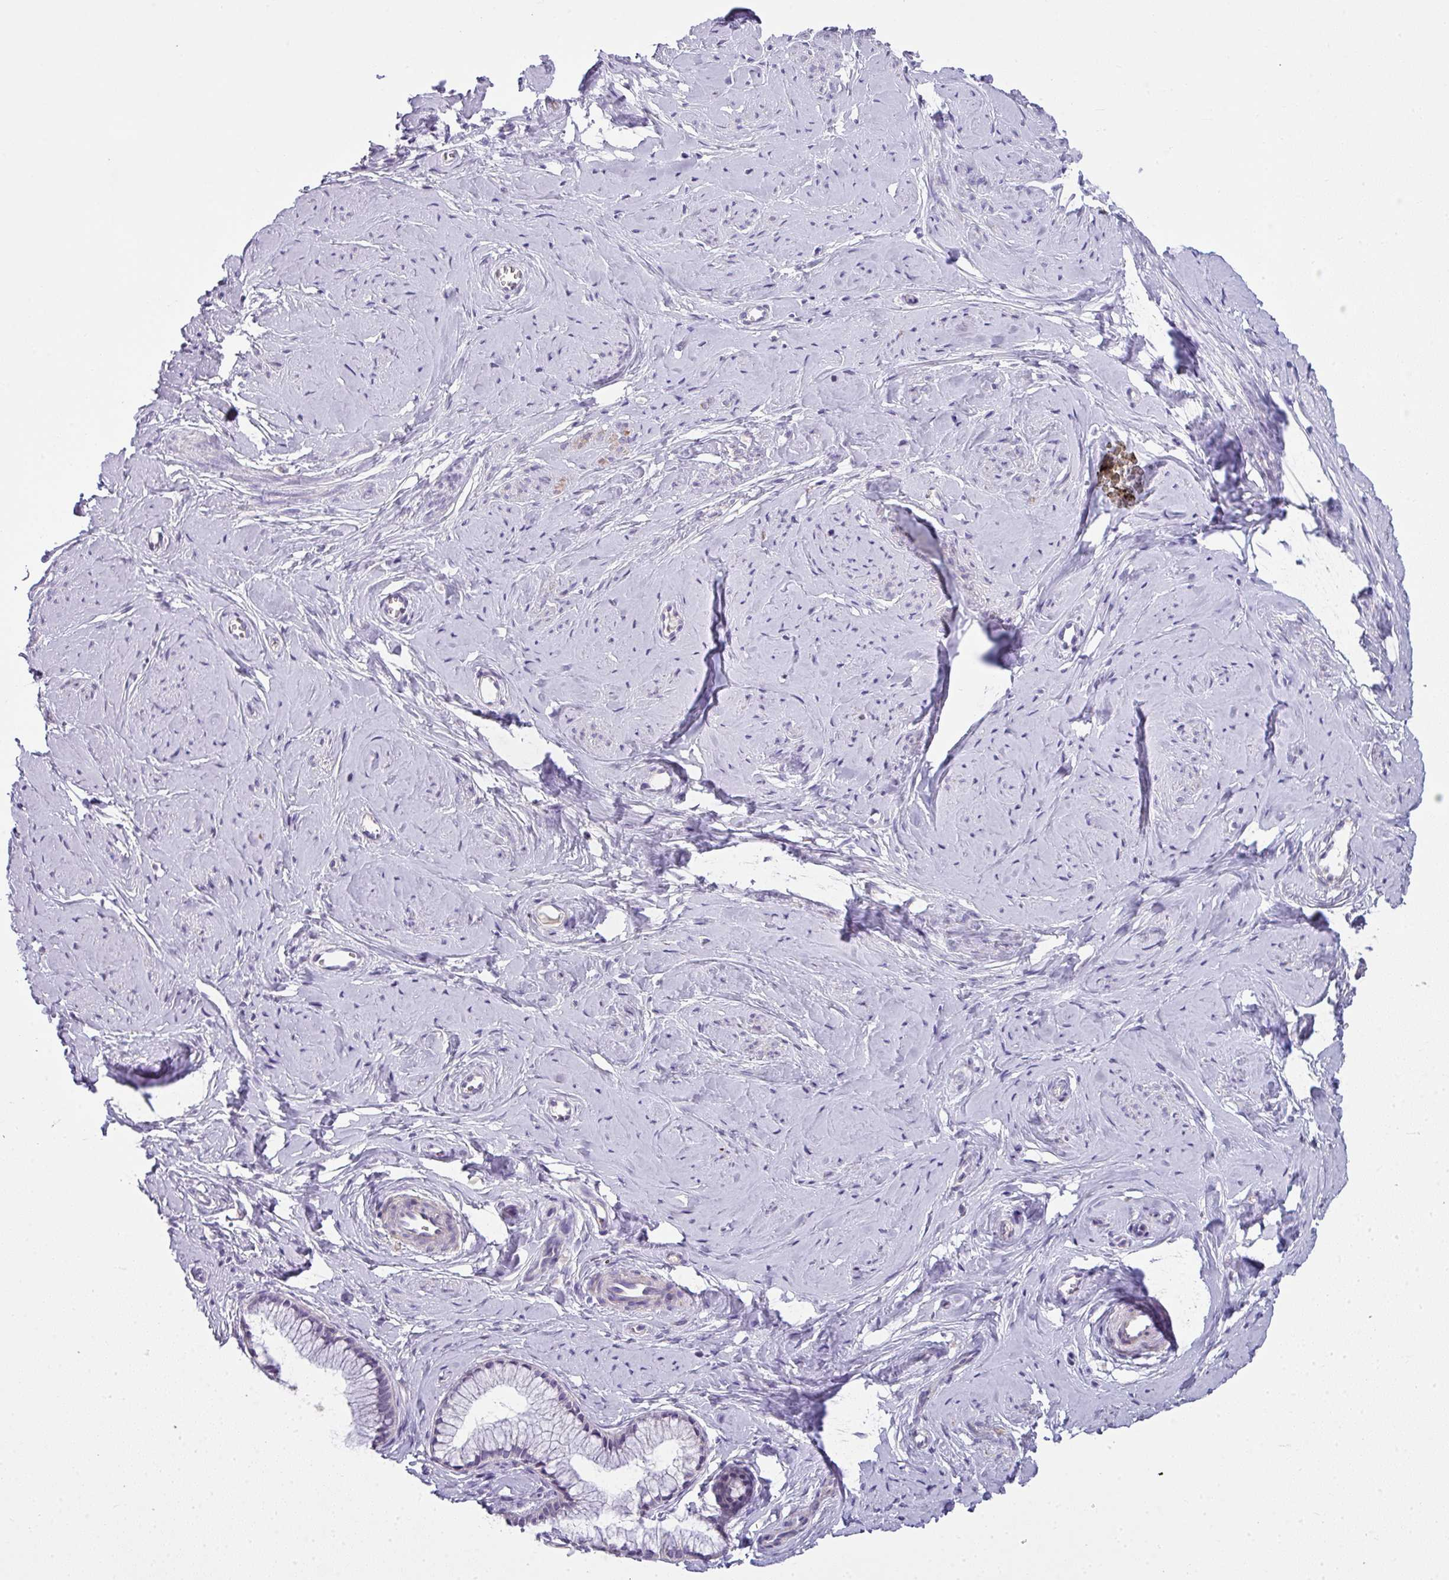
{"staining": {"intensity": "negative", "quantity": "none", "location": "none"}, "tissue": "cervix", "cell_type": "Glandular cells", "image_type": "normal", "snomed": [{"axis": "morphology", "description": "Normal tissue, NOS"}, {"axis": "topography", "description": "Cervix"}], "caption": "This is an IHC histopathology image of unremarkable human cervix. There is no expression in glandular cells.", "gene": "PALS2", "patient": {"sex": "female", "age": 40}}